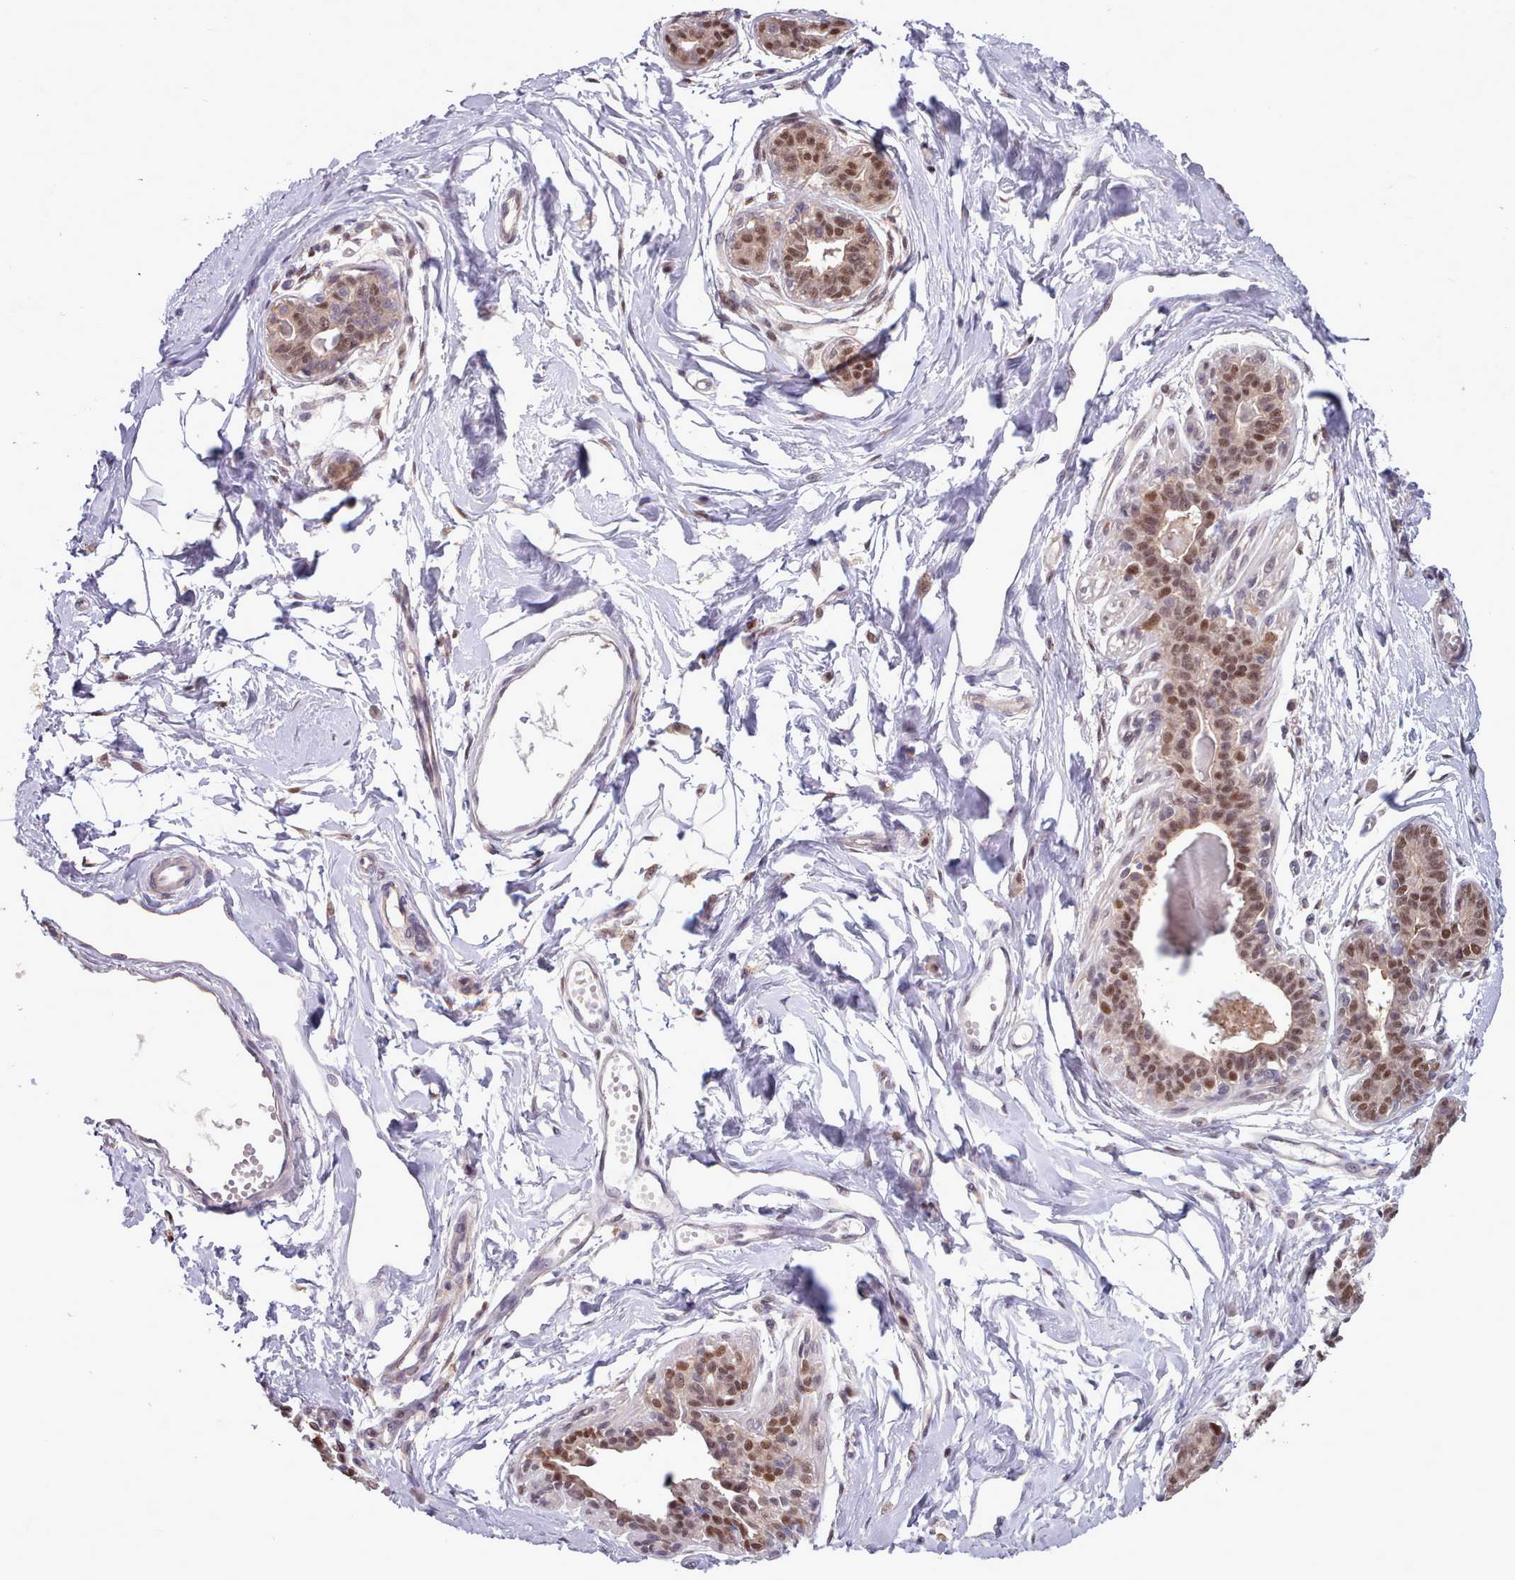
{"staining": {"intensity": "negative", "quantity": "none", "location": "none"}, "tissue": "breast", "cell_type": "Adipocytes", "image_type": "normal", "snomed": [{"axis": "morphology", "description": "Normal tissue, NOS"}, {"axis": "topography", "description": "Breast"}], "caption": "This is an IHC photomicrograph of normal breast. There is no positivity in adipocytes.", "gene": "AHCY", "patient": {"sex": "female", "age": 45}}